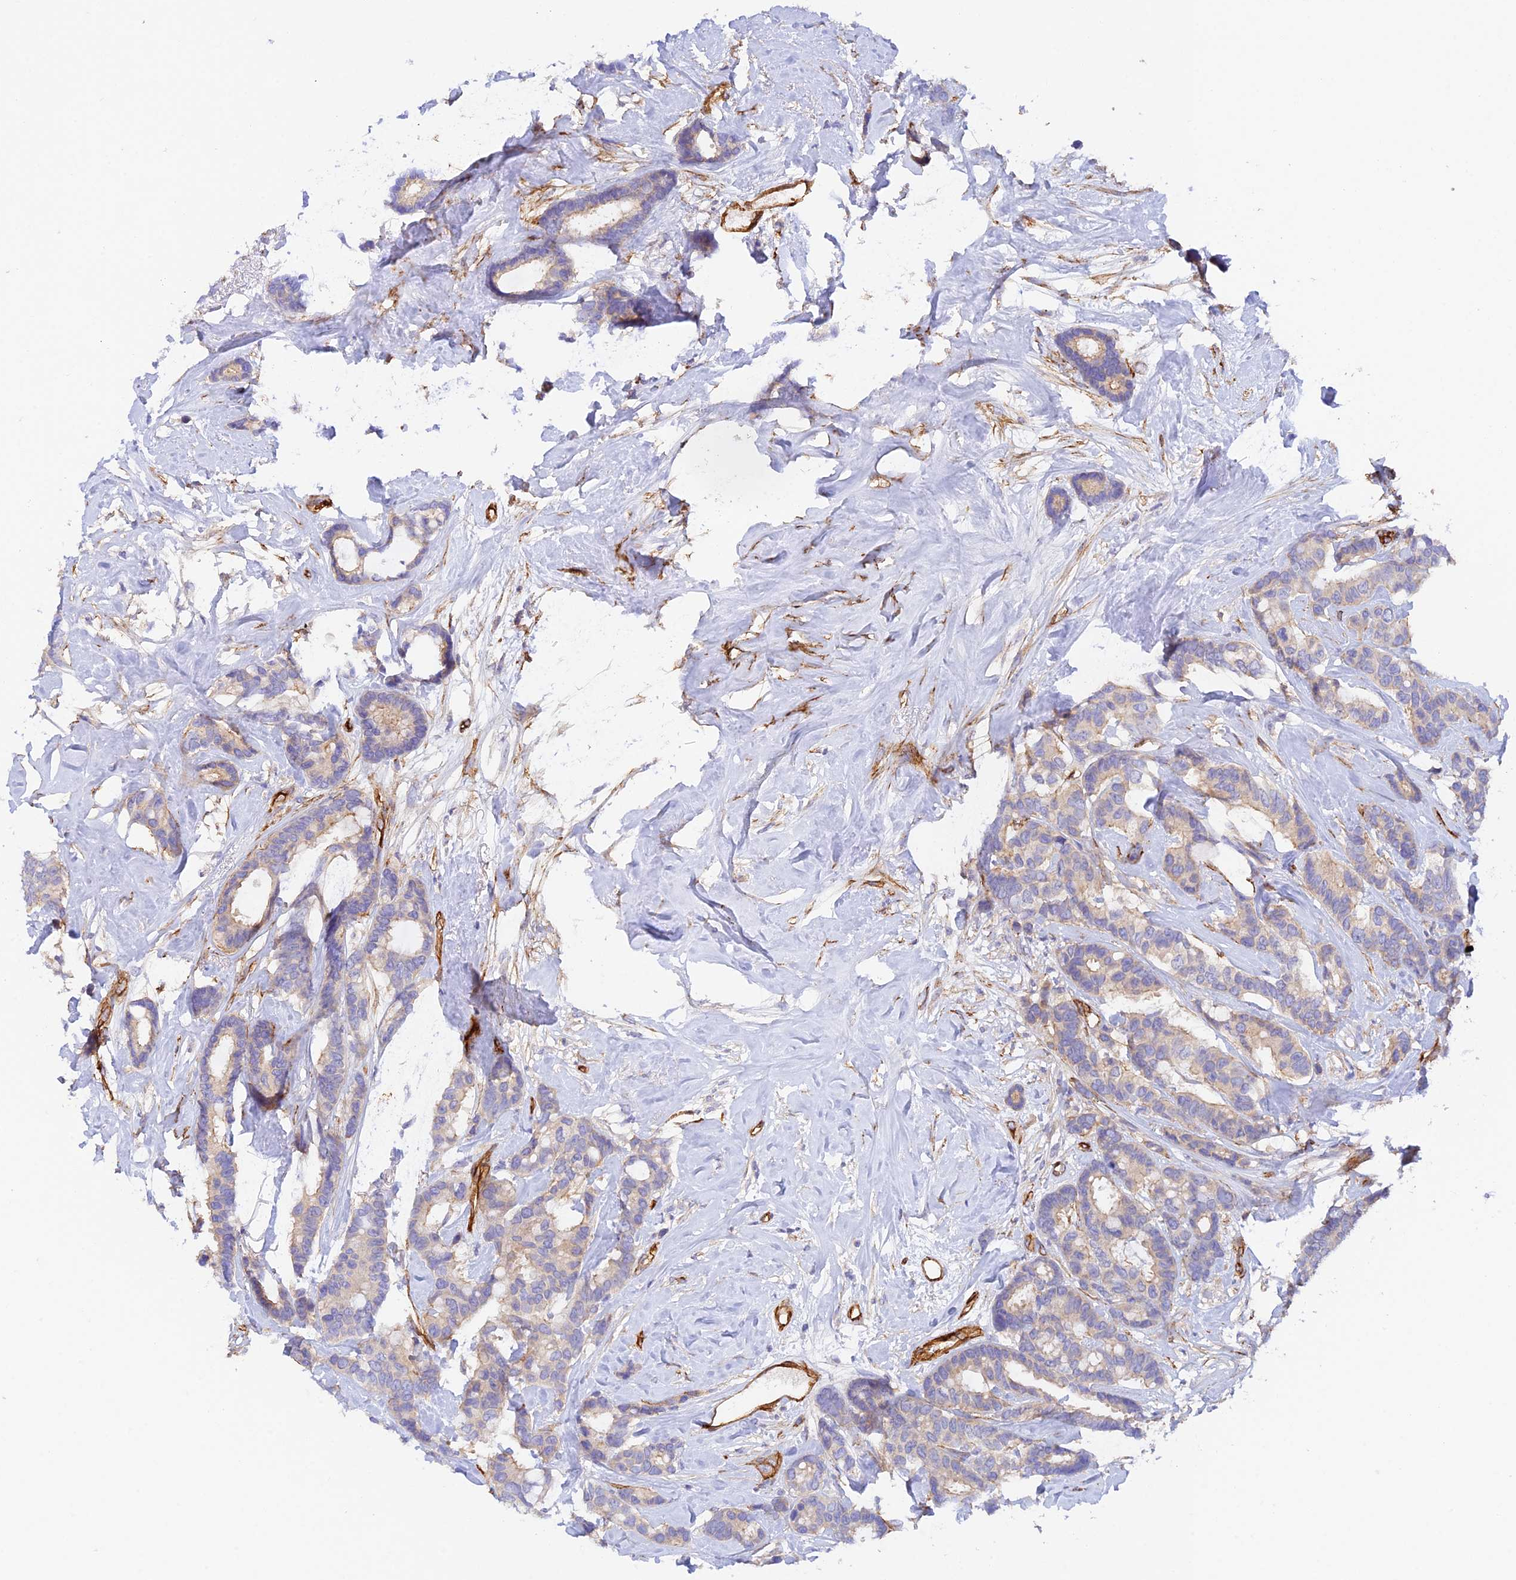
{"staining": {"intensity": "negative", "quantity": "none", "location": "none"}, "tissue": "breast cancer", "cell_type": "Tumor cells", "image_type": "cancer", "snomed": [{"axis": "morphology", "description": "Duct carcinoma"}, {"axis": "topography", "description": "Breast"}], "caption": "Tumor cells show no significant protein staining in breast cancer.", "gene": "MYO9A", "patient": {"sex": "female", "age": 87}}